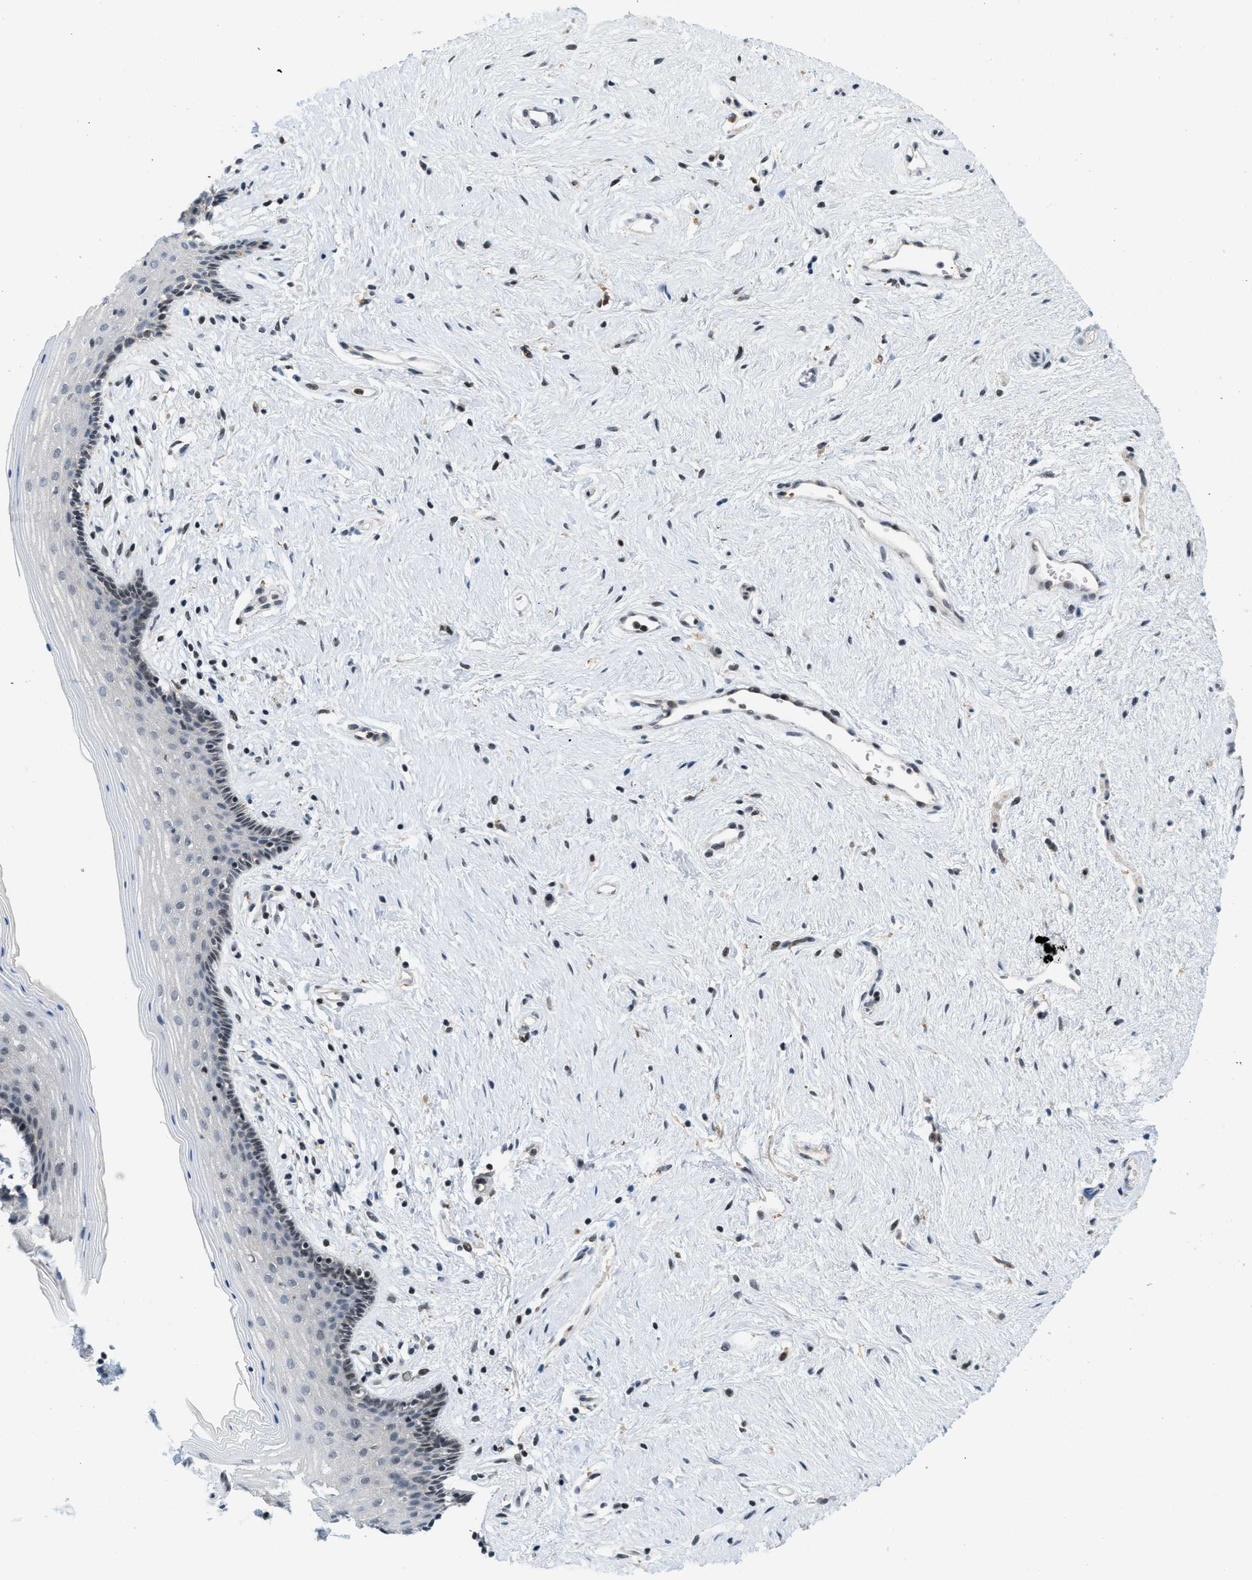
{"staining": {"intensity": "negative", "quantity": "none", "location": "none"}, "tissue": "vagina", "cell_type": "Squamous epithelial cells", "image_type": "normal", "snomed": [{"axis": "morphology", "description": "Normal tissue, NOS"}, {"axis": "topography", "description": "Vagina"}], "caption": "Human vagina stained for a protein using immunohistochemistry demonstrates no positivity in squamous epithelial cells.", "gene": "ING1", "patient": {"sex": "female", "age": 44}}